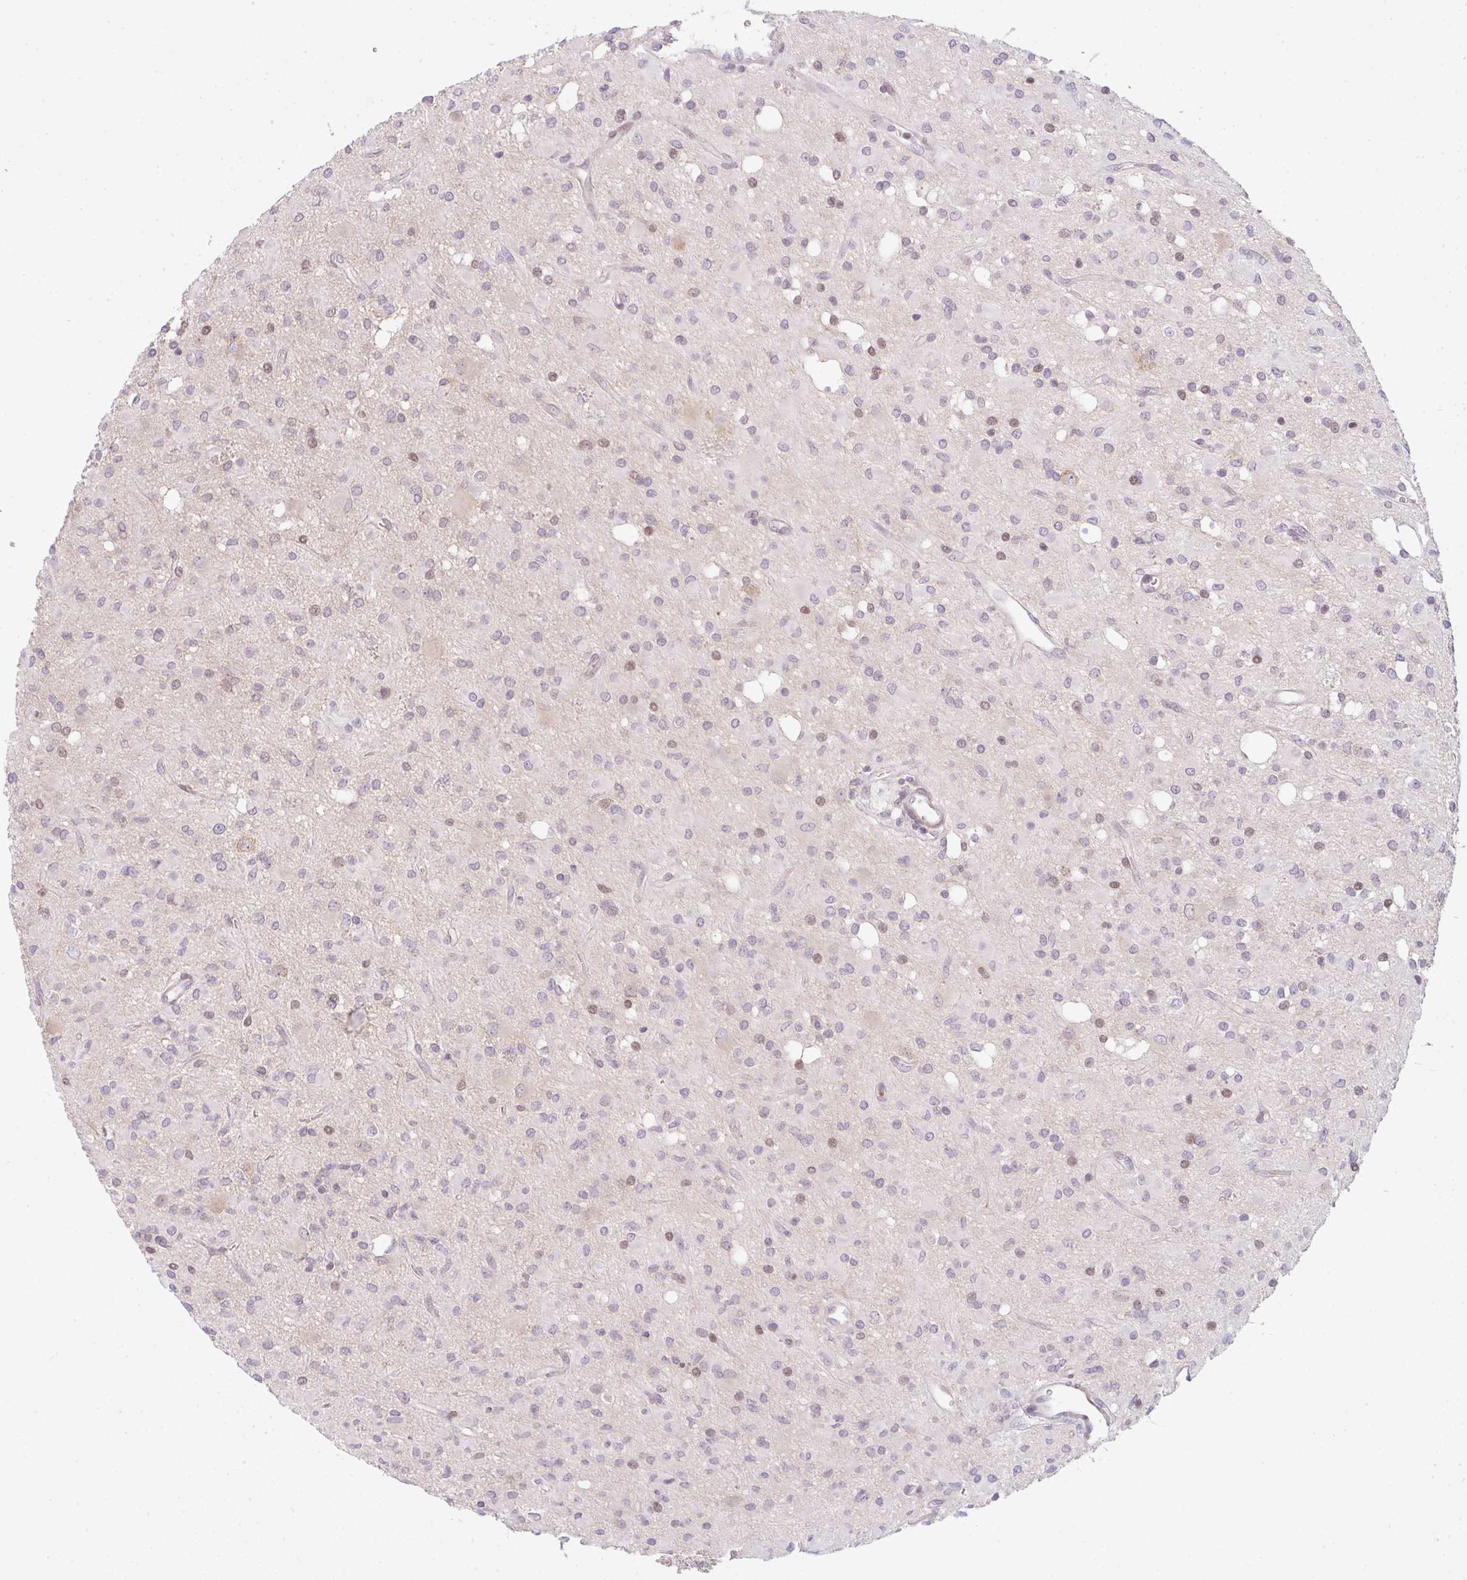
{"staining": {"intensity": "negative", "quantity": "none", "location": "none"}, "tissue": "glioma", "cell_type": "Tumor cells", "image_type": "cancer", "snomed": [{"axis": "morphology", "description": "Glioma, malignant, Low grade"}, {"axis": "topography", "description": "Brain"}], "caption": "IHC histopathology image of neoplastic tissue: human glioma stained with DAB (3,3'-diaminobenzidine) displays no significant protein positivity in tumor cells.", "gene": "TMEM237", "patient": {"sex": "female", "age": 33}}